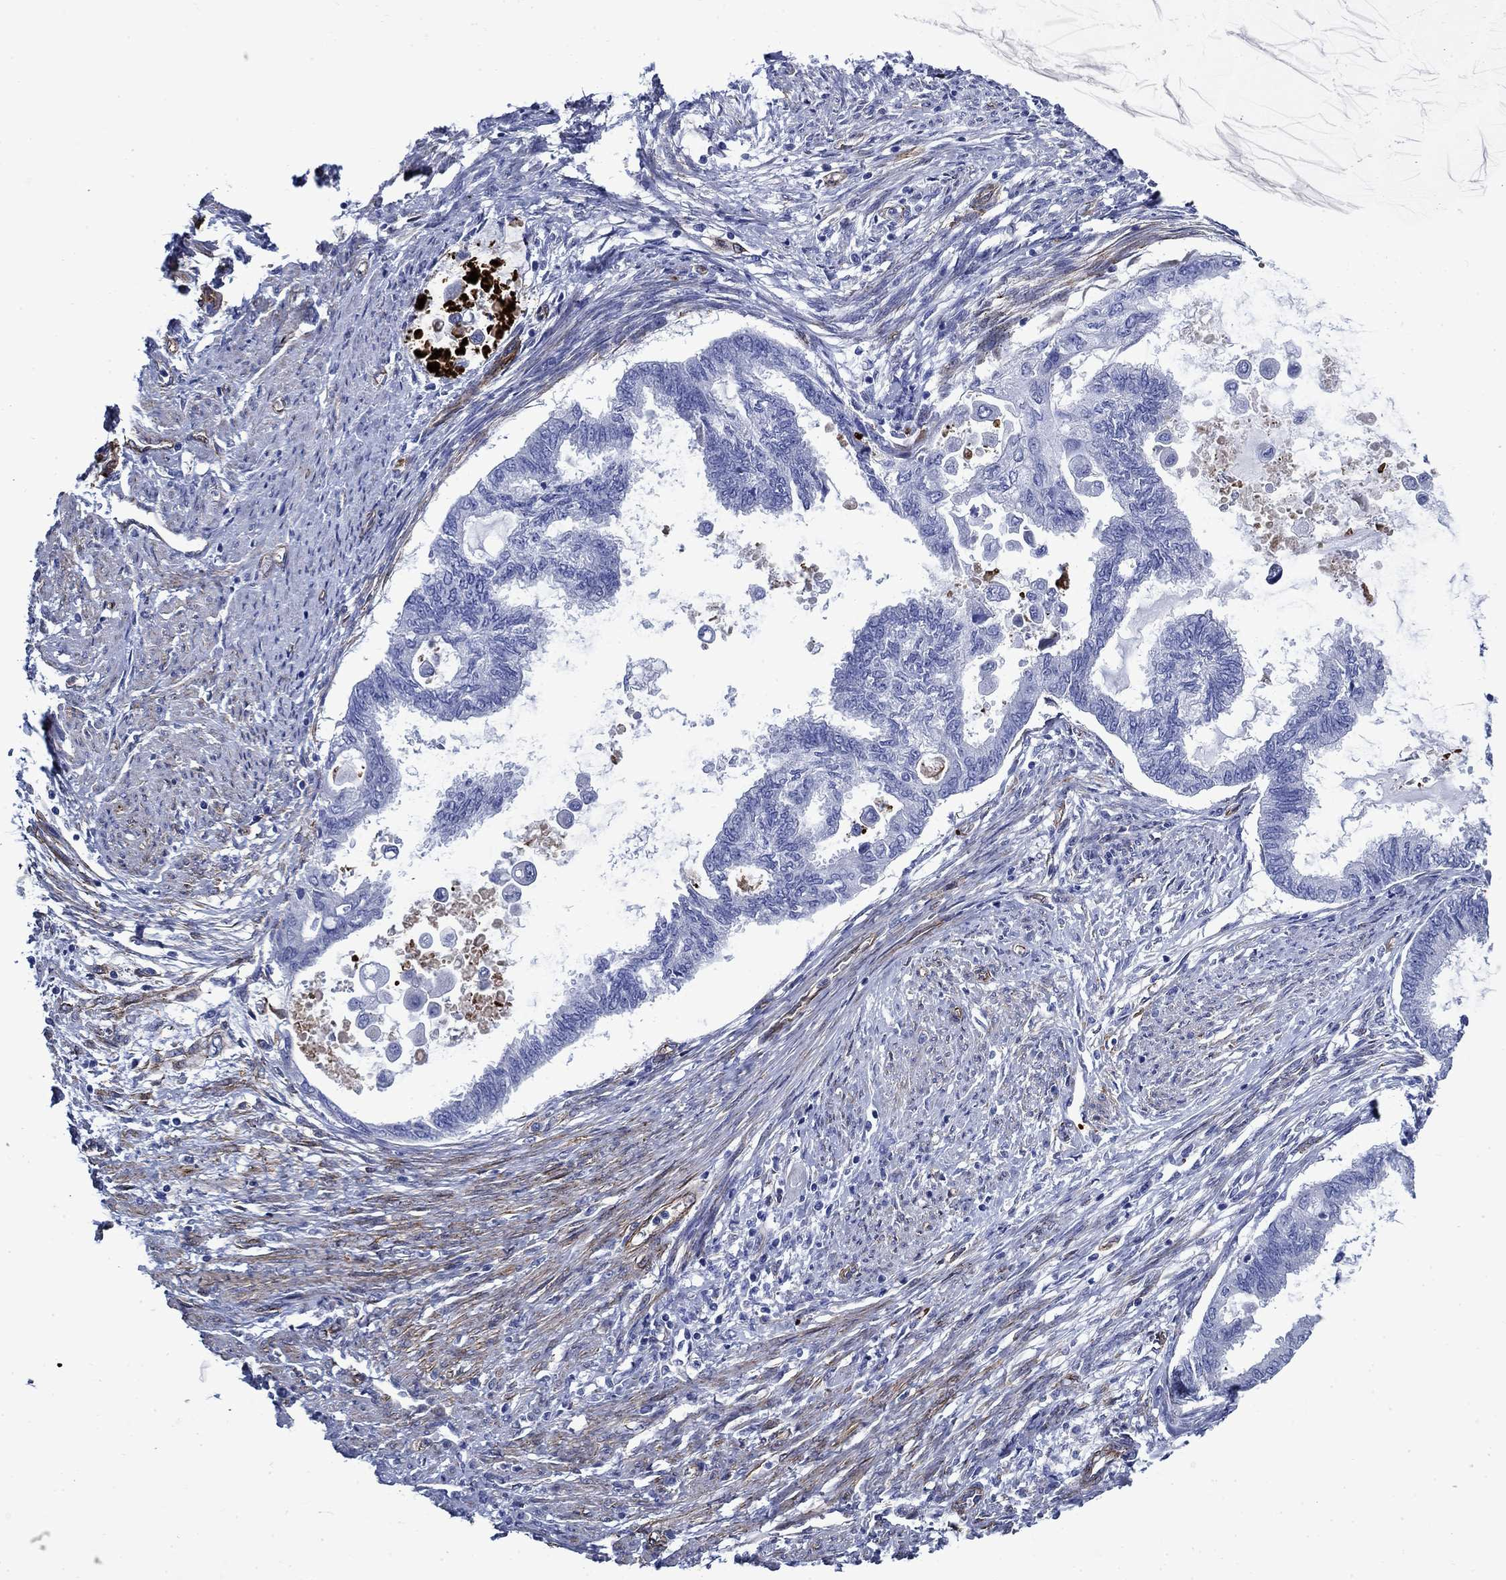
{"staining": {"intensity": "negative", "quantity": "none", "location": "none"}, "tissue": "endometrial cancer", "cell_type": "Tumor cells", "image_type": "cancer", "snomed": [{"axis": "morphology", "description": "Adenocarcinoma, NOS"}, {"axis": "topography", "description": "Endometrium"}], "caption": "This micrograph is of endometrial adenocarcinoma stained with immunohistochemistry to label a protein in brown with the nuclei are counter-stained blue. There is no staining in tumor cells.", "gene": "VTN", "patient": {"sex": "female", "age": 86}}